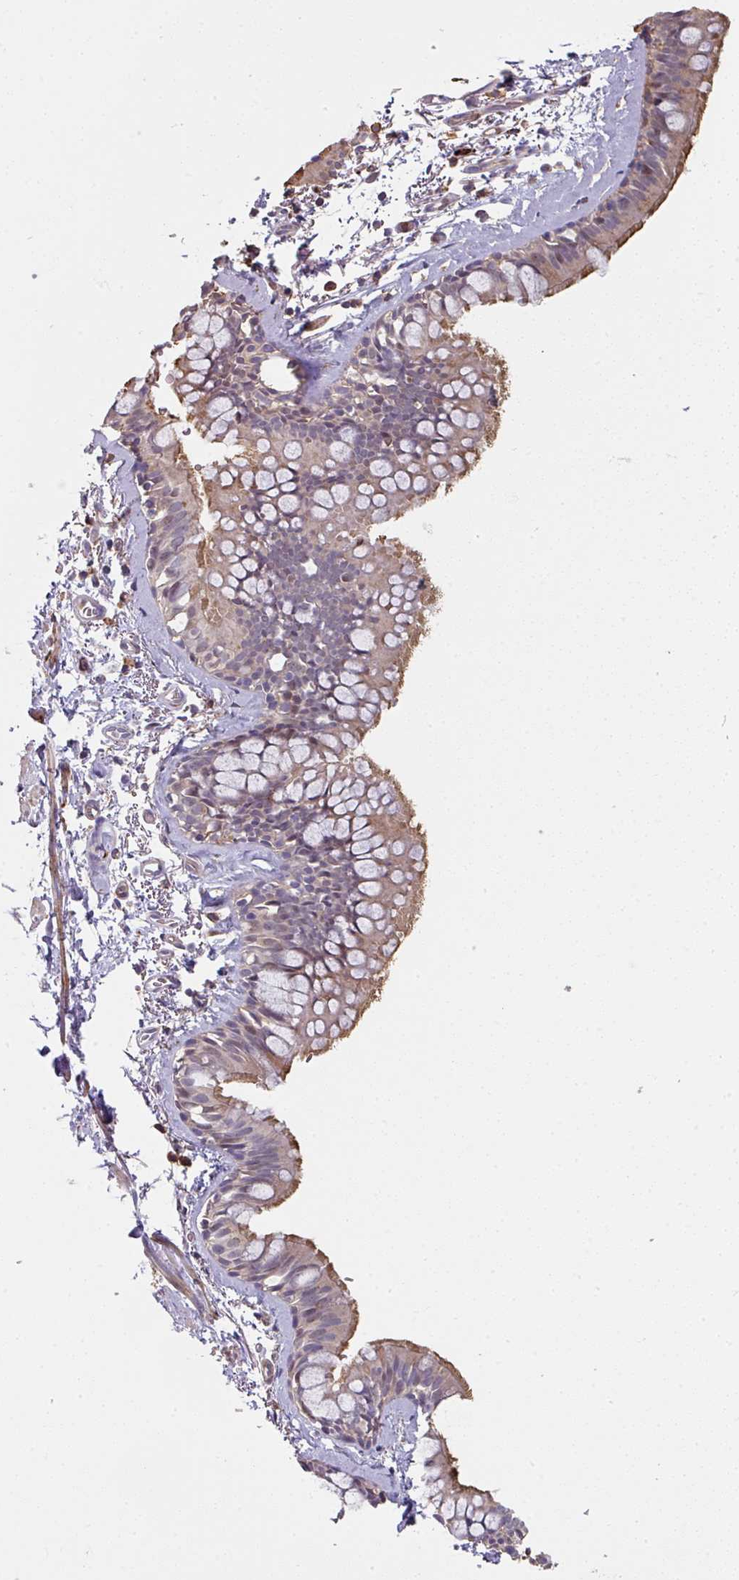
{"staining": {"intensity": "moderate", "quantity": "25%-75%", "location": "cytoplasmic/membranous"}, "tissue": "bronchus", "cell_type": "Respiratory epithelial cells", "image_type": "normal", "snomed": [{"axis": "morphology", "description": "Normal tissue, NOS"}, {"axis": "topography", "description": "Bronchus"}], "caption": "Human bronchus stained for a protein (brown) demonstrates moderate cytoplasmic/membranous positive positivity in approximately 25%-75% of respiratory epithelial cells.", "gene": "BEND5", "patient": {"sex": "male", "age": 67}}